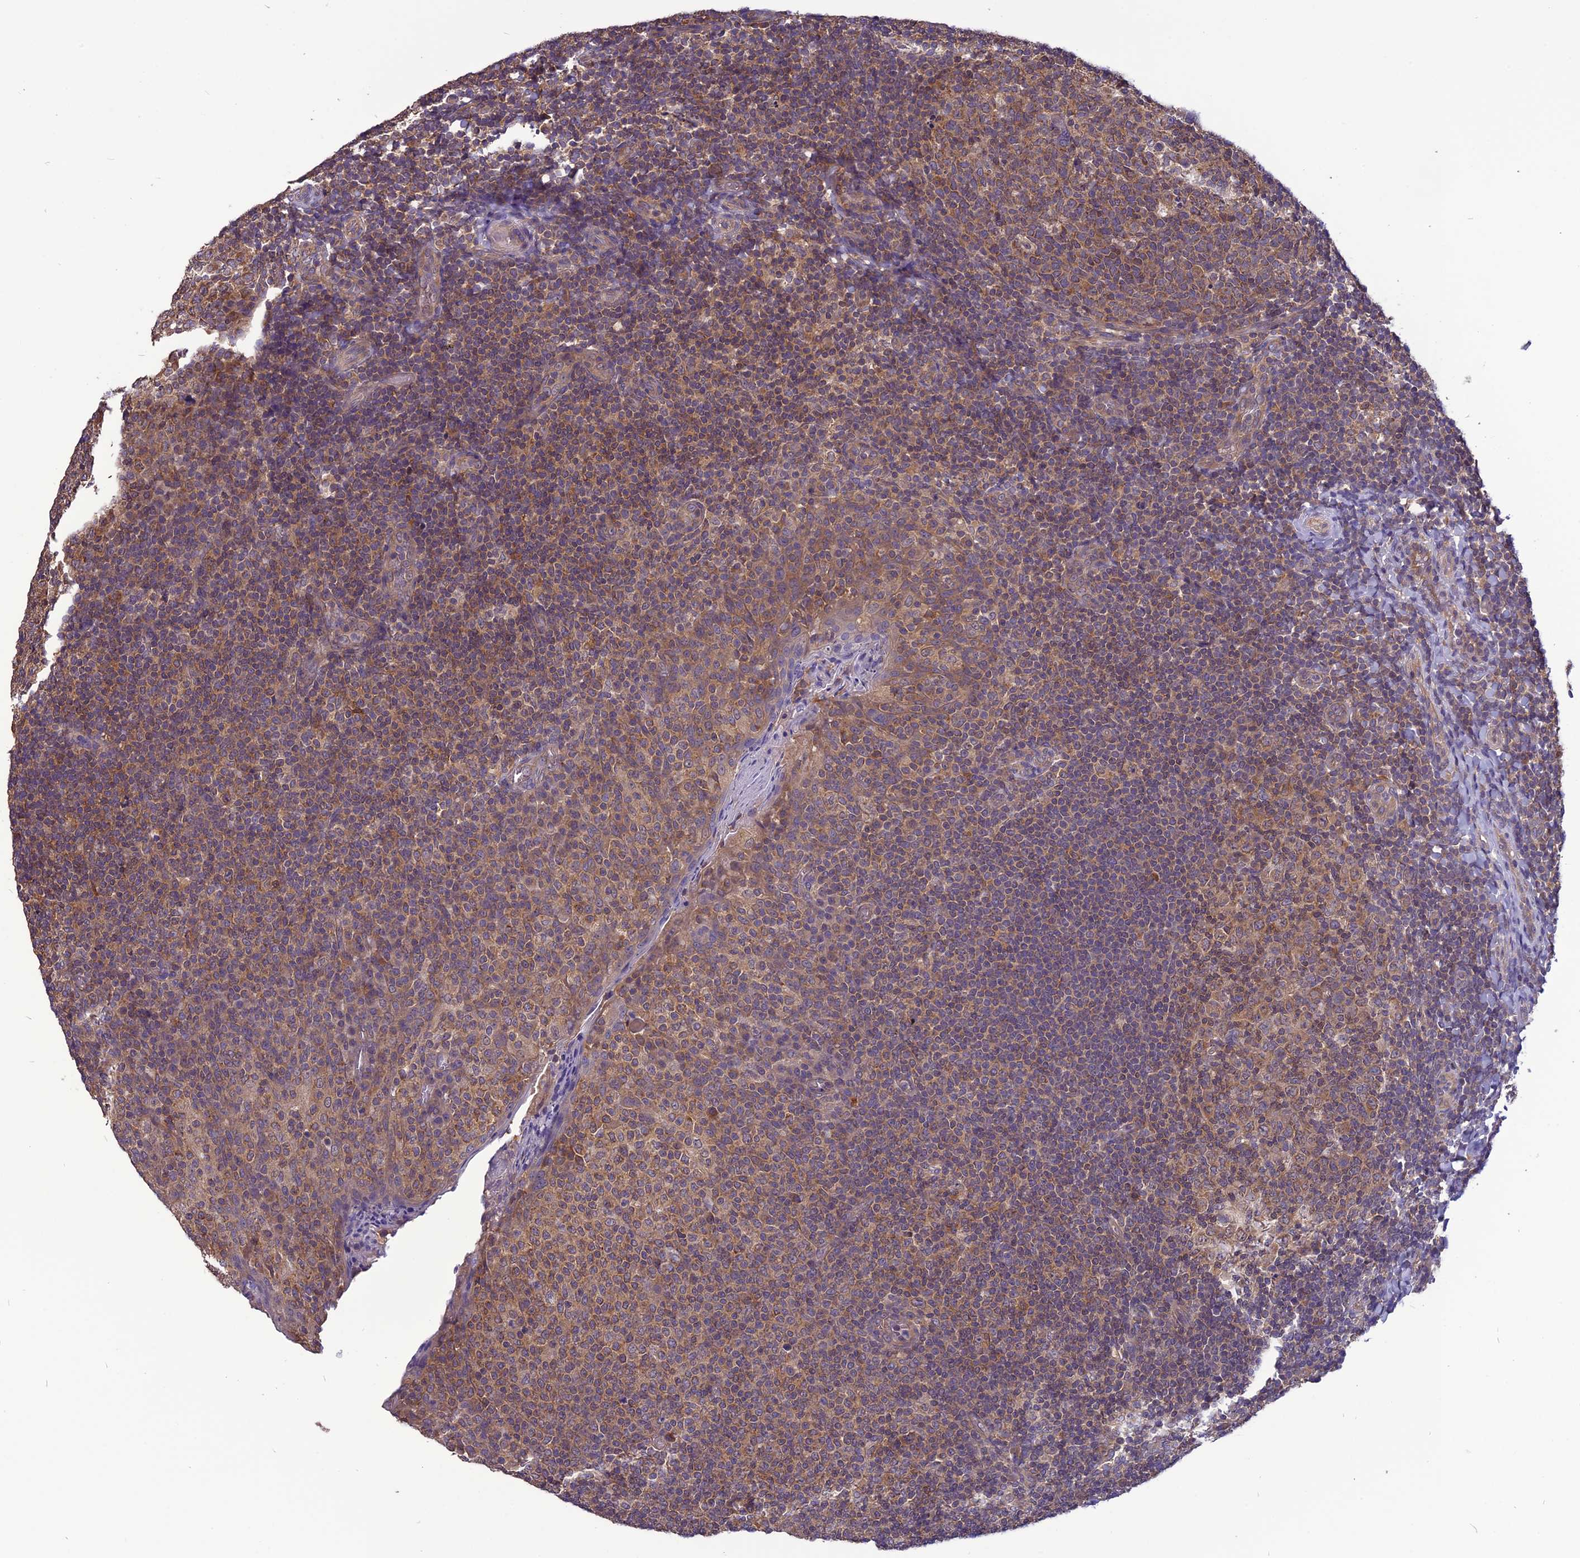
{"staining": {"intensity": "moderate", "quantity": "25%-75%", "location": "cytoplasmic/membranous"}, "tissue": "tonsil", "cell_type": "Germinal center cells", "image_type": "normal", "snomed": [{"axis": "morphology", "description": "Normal tissue, NOS"}, {"axis": "topography", "description": "Tonsil"}], "caption": "IHC of unremarkable tonsil reveals medium levels of moderate cytoplasmic/membranous positivity in about 25%-75% of germinal center cells. The staining was performed using DAB (3,3'-diaminobenzidine) to visualize the protein expression in brown, while the nuclei were stained in blue with hematoxylin (Magnification: 20x).", "gene": "PSMF1", "patient": {"sex": "female", "age": 19}}